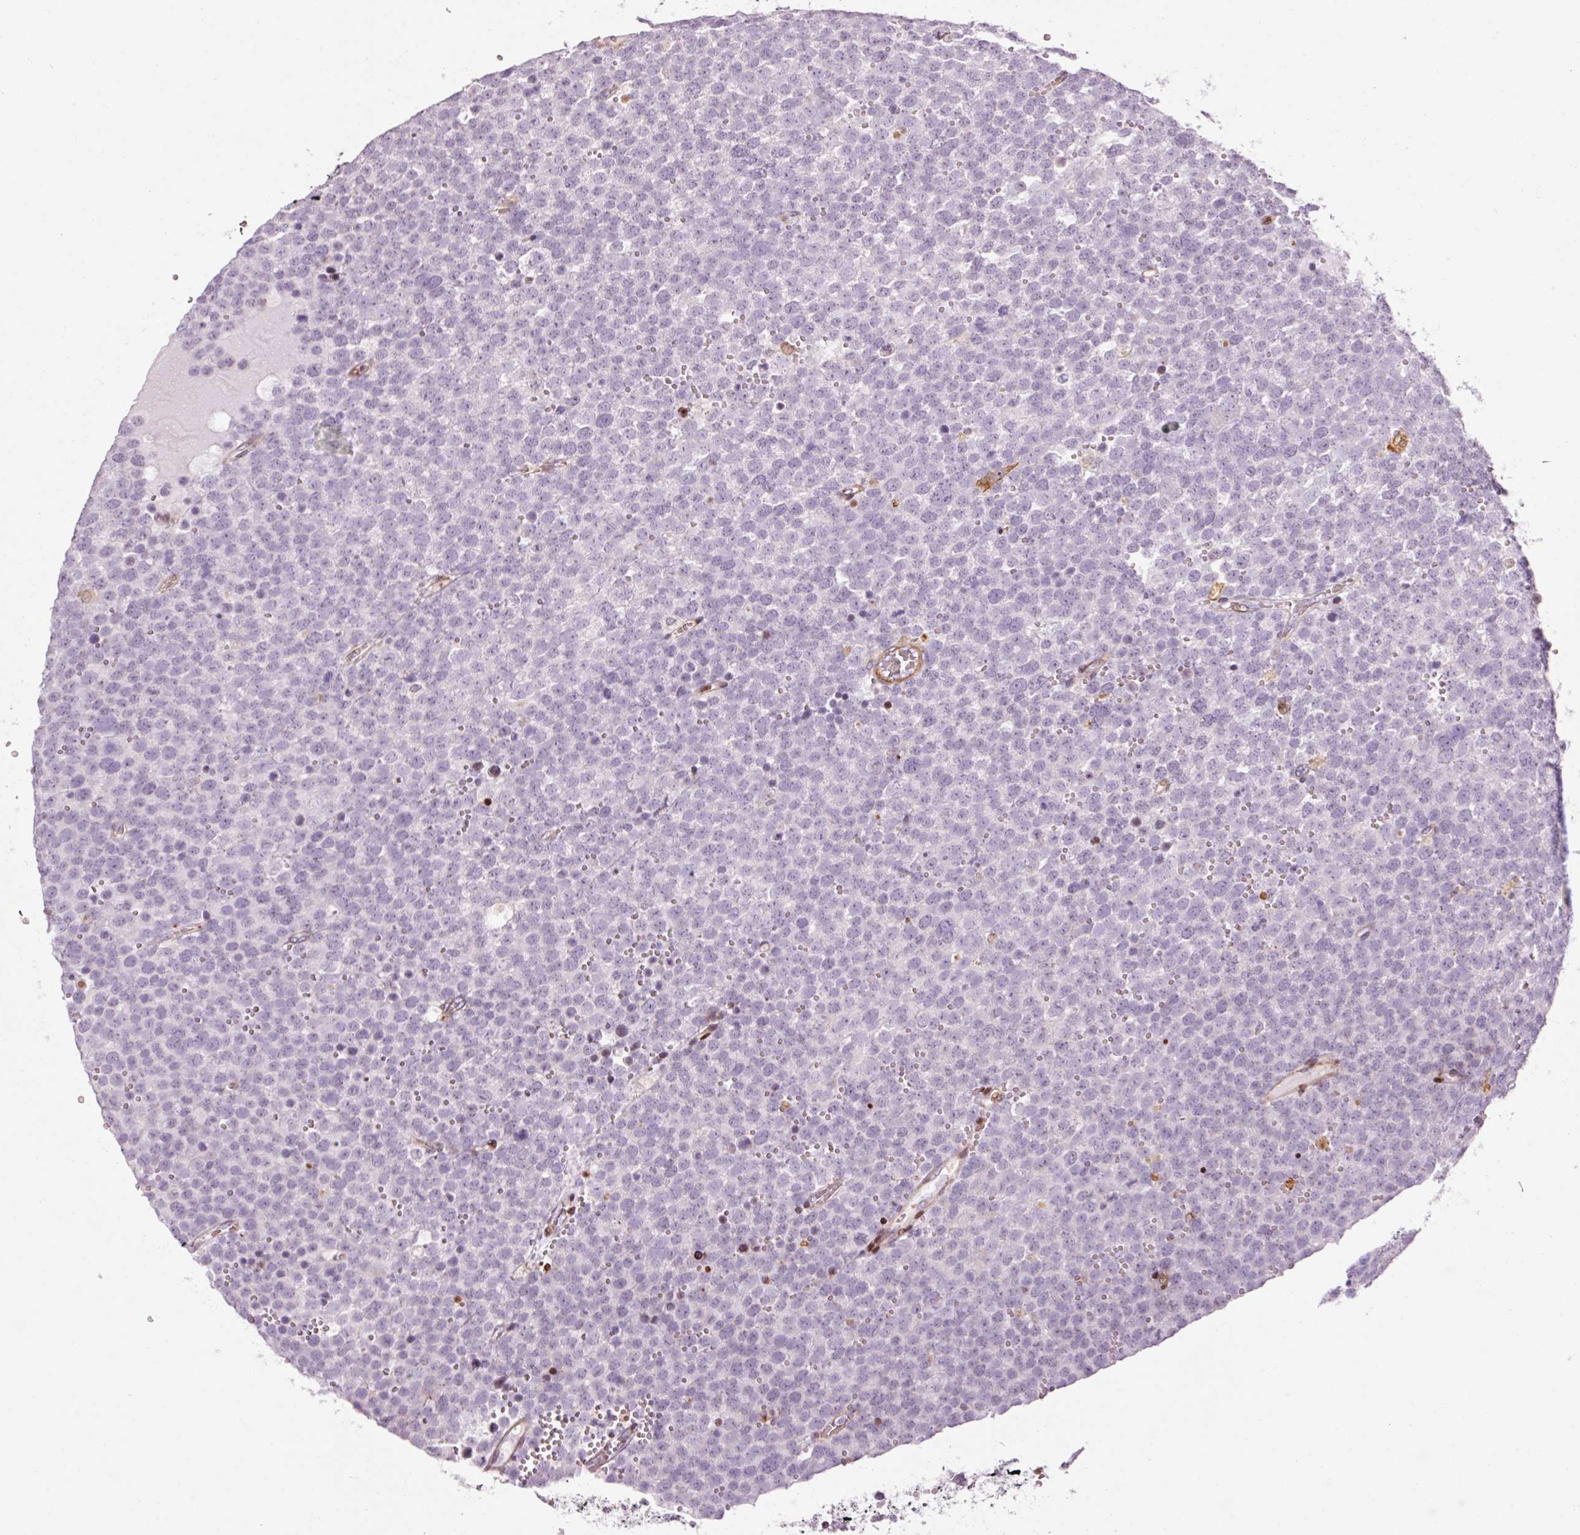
{"staining": {"intensity": "negative", "quantity": "none", "location": "none"}, "tissue": "testis cancer", "cell_type": "Tumor cells", "image_type": "cancer", "snomed": [{"axis": "morphology", "description": "Seminoma, NOS"}, {"axis": "topography", "description": "Testis"}], "caption": "Histopathology image shows no significant protein expression in tumor cells of seminoma (testis).", "gene": "ANKRD20A1", "patient": {"sex": "male", "age": 71}}